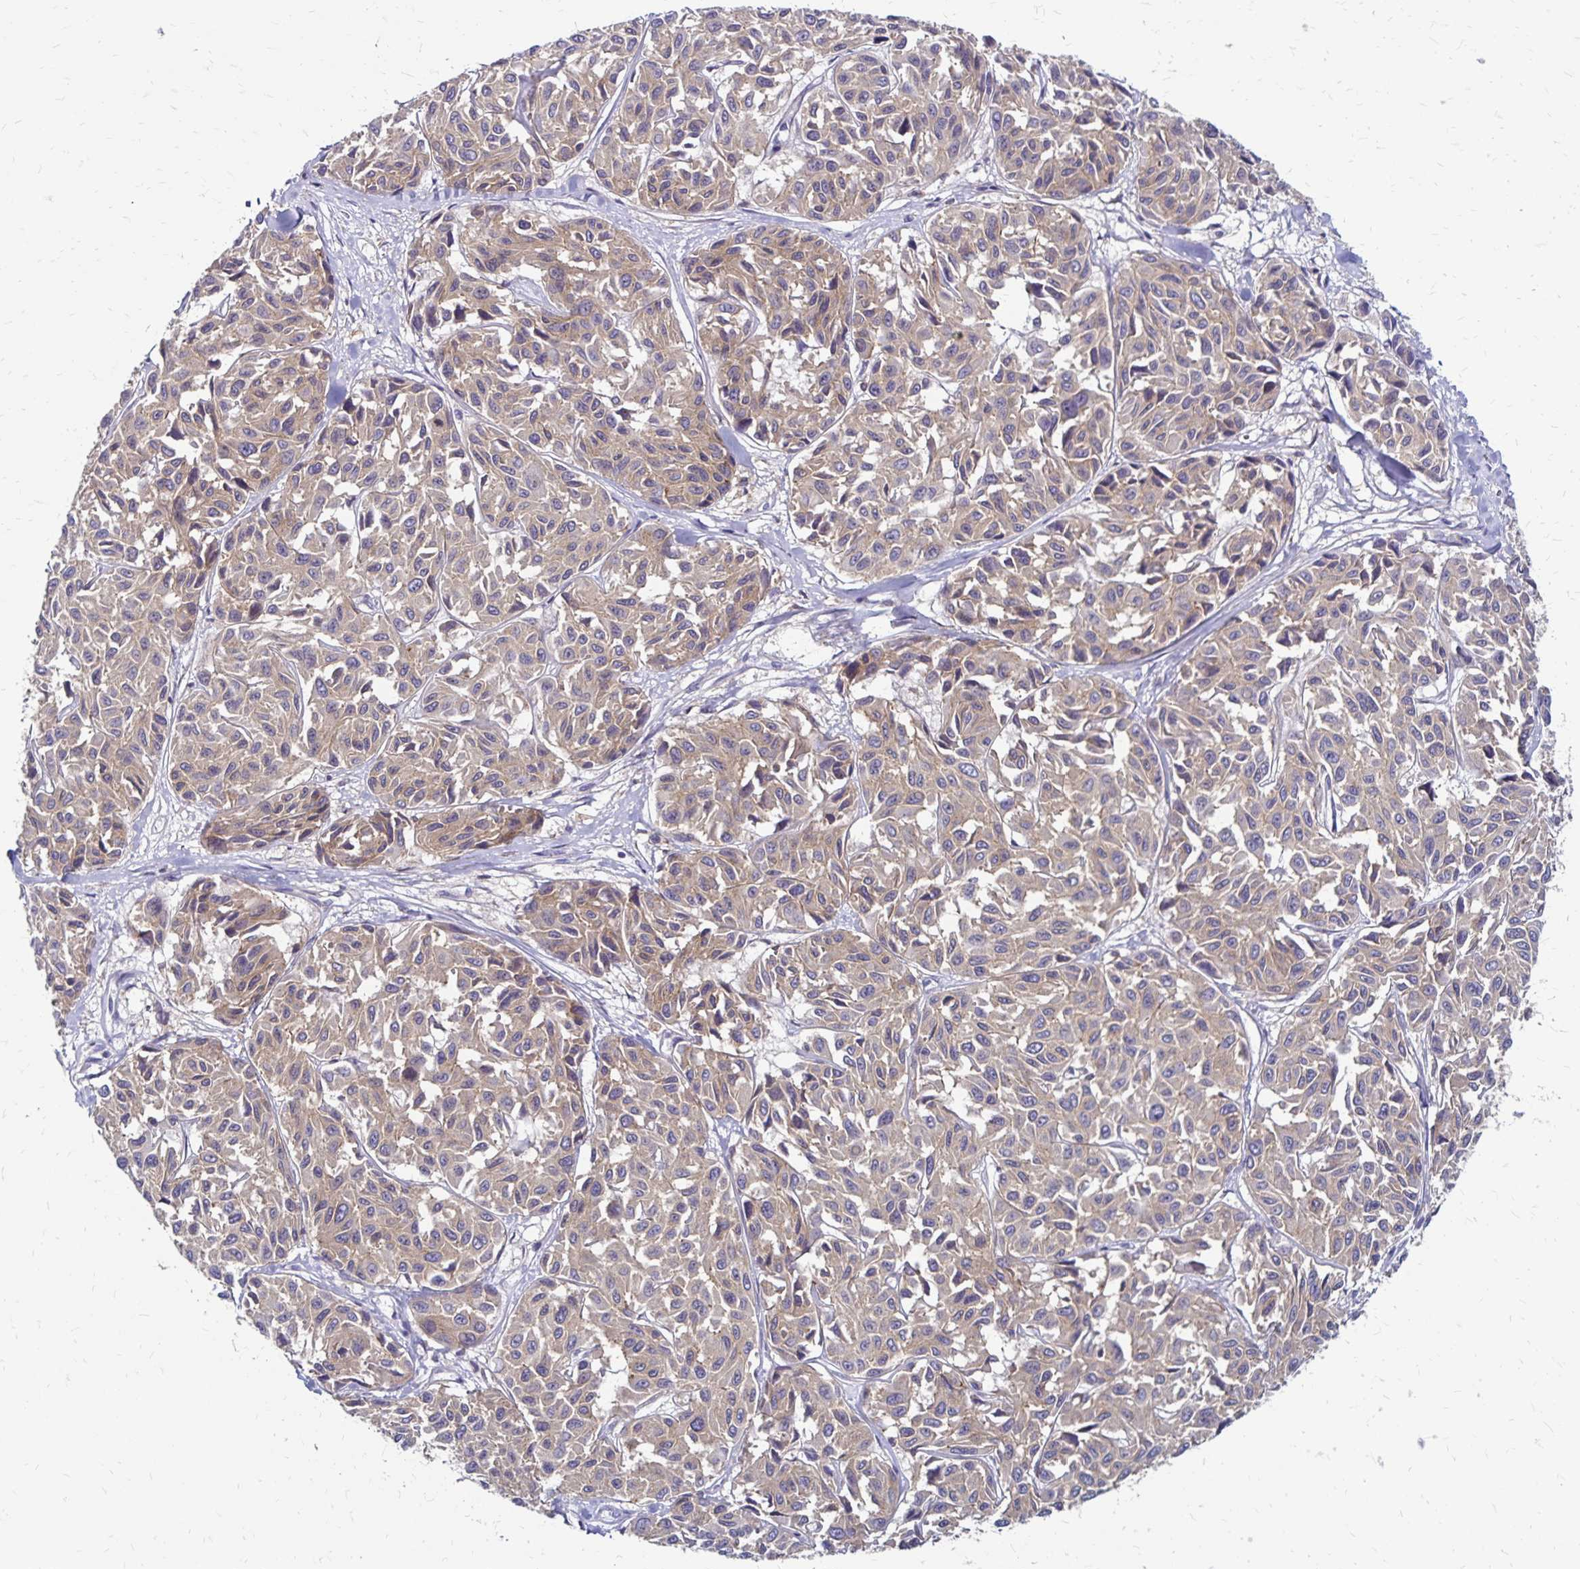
{"staining": {"intensity": "moderate", "quantity": "25%-75%", "location": "cytoplasmic/membranous"}, "tissue": "melanoma", "cell_type": "Tumor cells", "image_type": "cancer", "snomed": [{"axis": "morphology", "description": "Malignant melanoma, NOS"}, {"axis": "topography", "description": "Skin"}], "caption": "Immunohistochemical staining of human malignant melanoma reveals medium levels of moderate cytoplasmic/membranous expression in about 25%-75% of tumor cells.", "gene": "TNS3", "patient": {"sex": "female", "age": 66}}